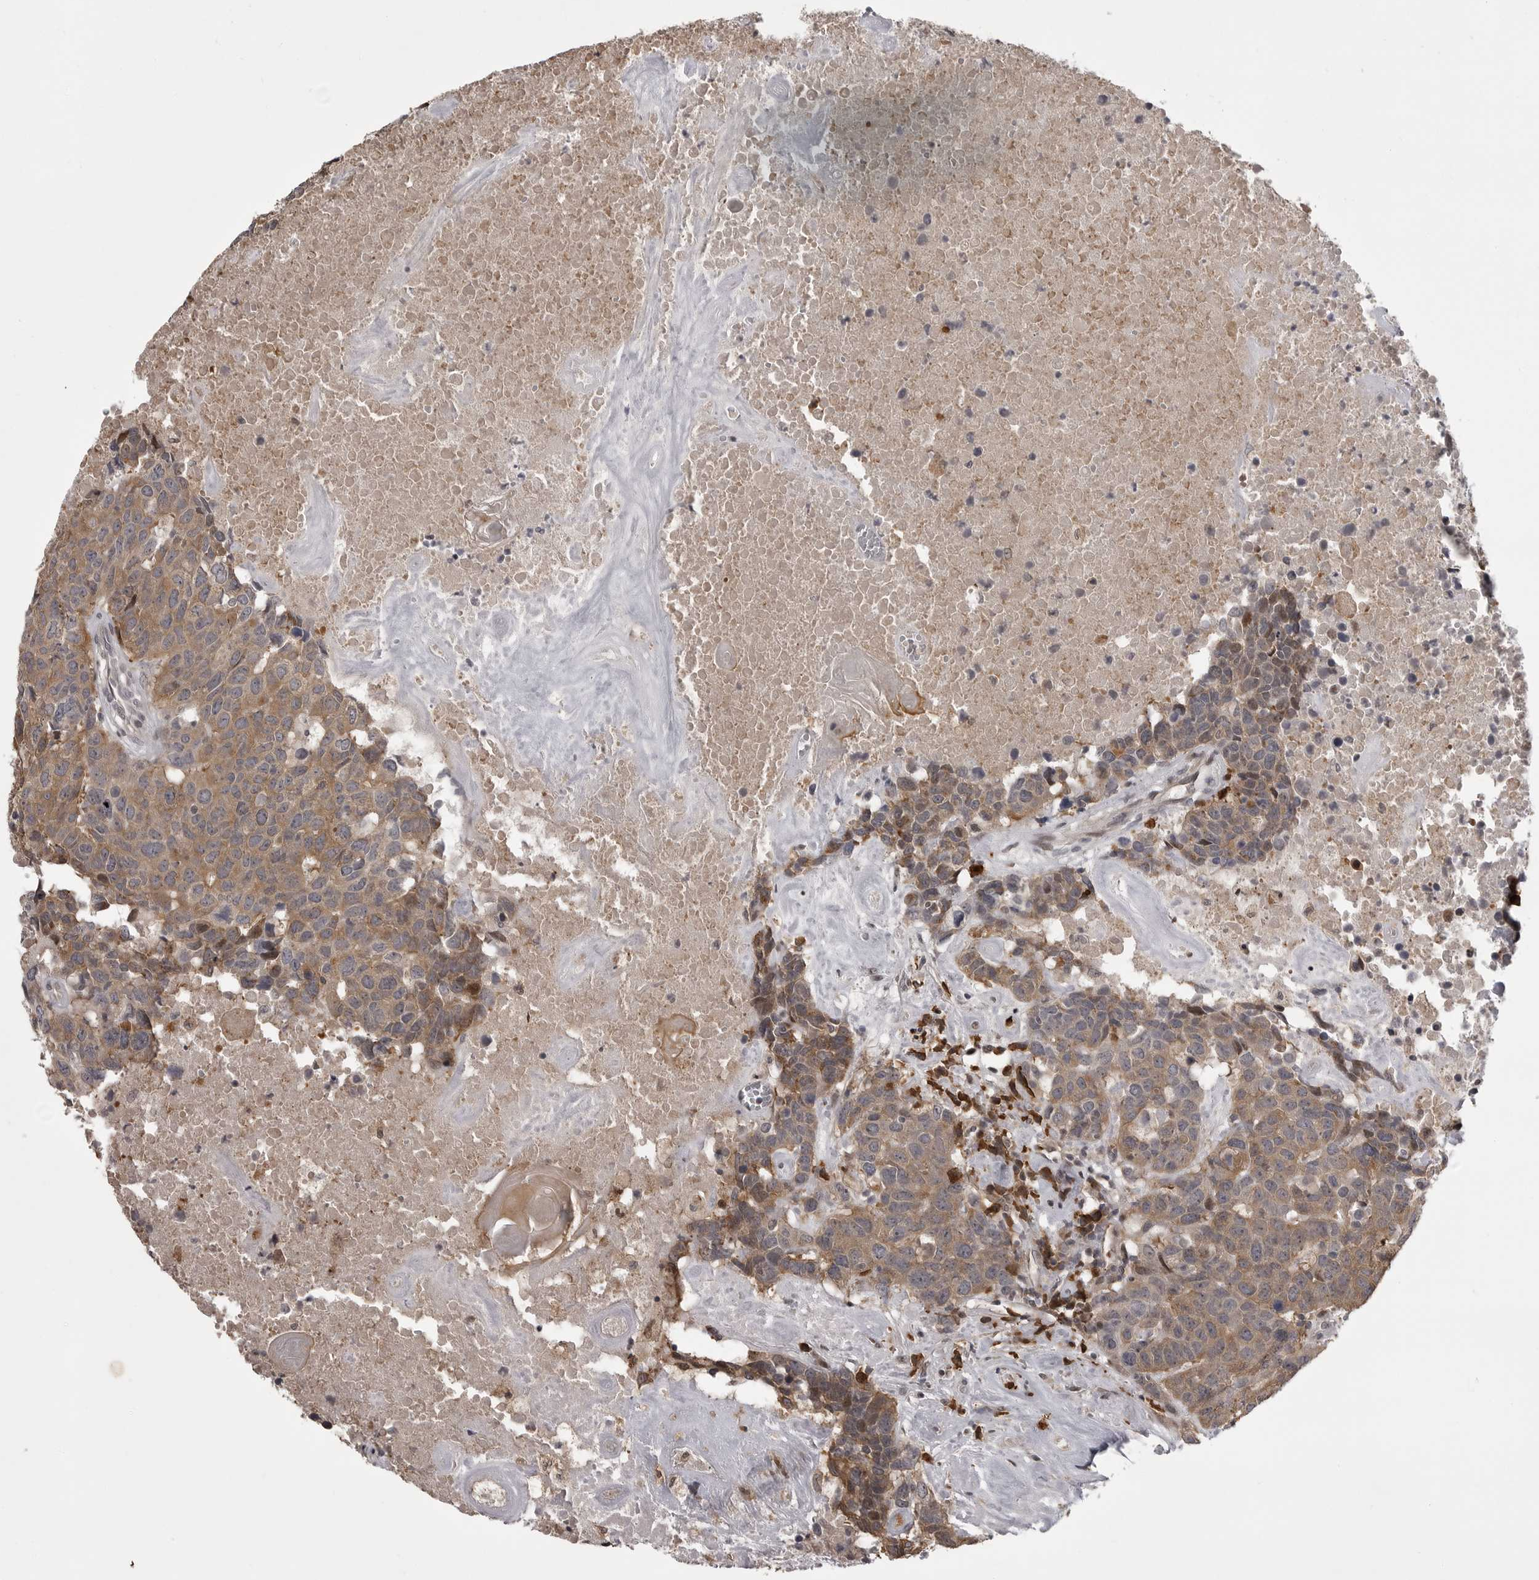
{"staining": {"intensity": "moderate", "quantity": ">75%", "location": "cytoplasmic/membranous"}, "tissue": "head and neck cancer", "cell_type": "Tumor cells", "image_type": "cancer", "snomed": [{"axis": "morphology", "description": "Squamous cell carcinoma, NOS"}, {"axis": "topography", "description": "Head-Neck"}], "caption": "Human squamous cell carcinoma (head and neck) stained for a protein (brown) exhibits moderate cytoplasmic/membranous positive staining in approximately >75% of tumor cells.", "gene": "SNX16", "patient": {"sex": "male", "age": 66}}